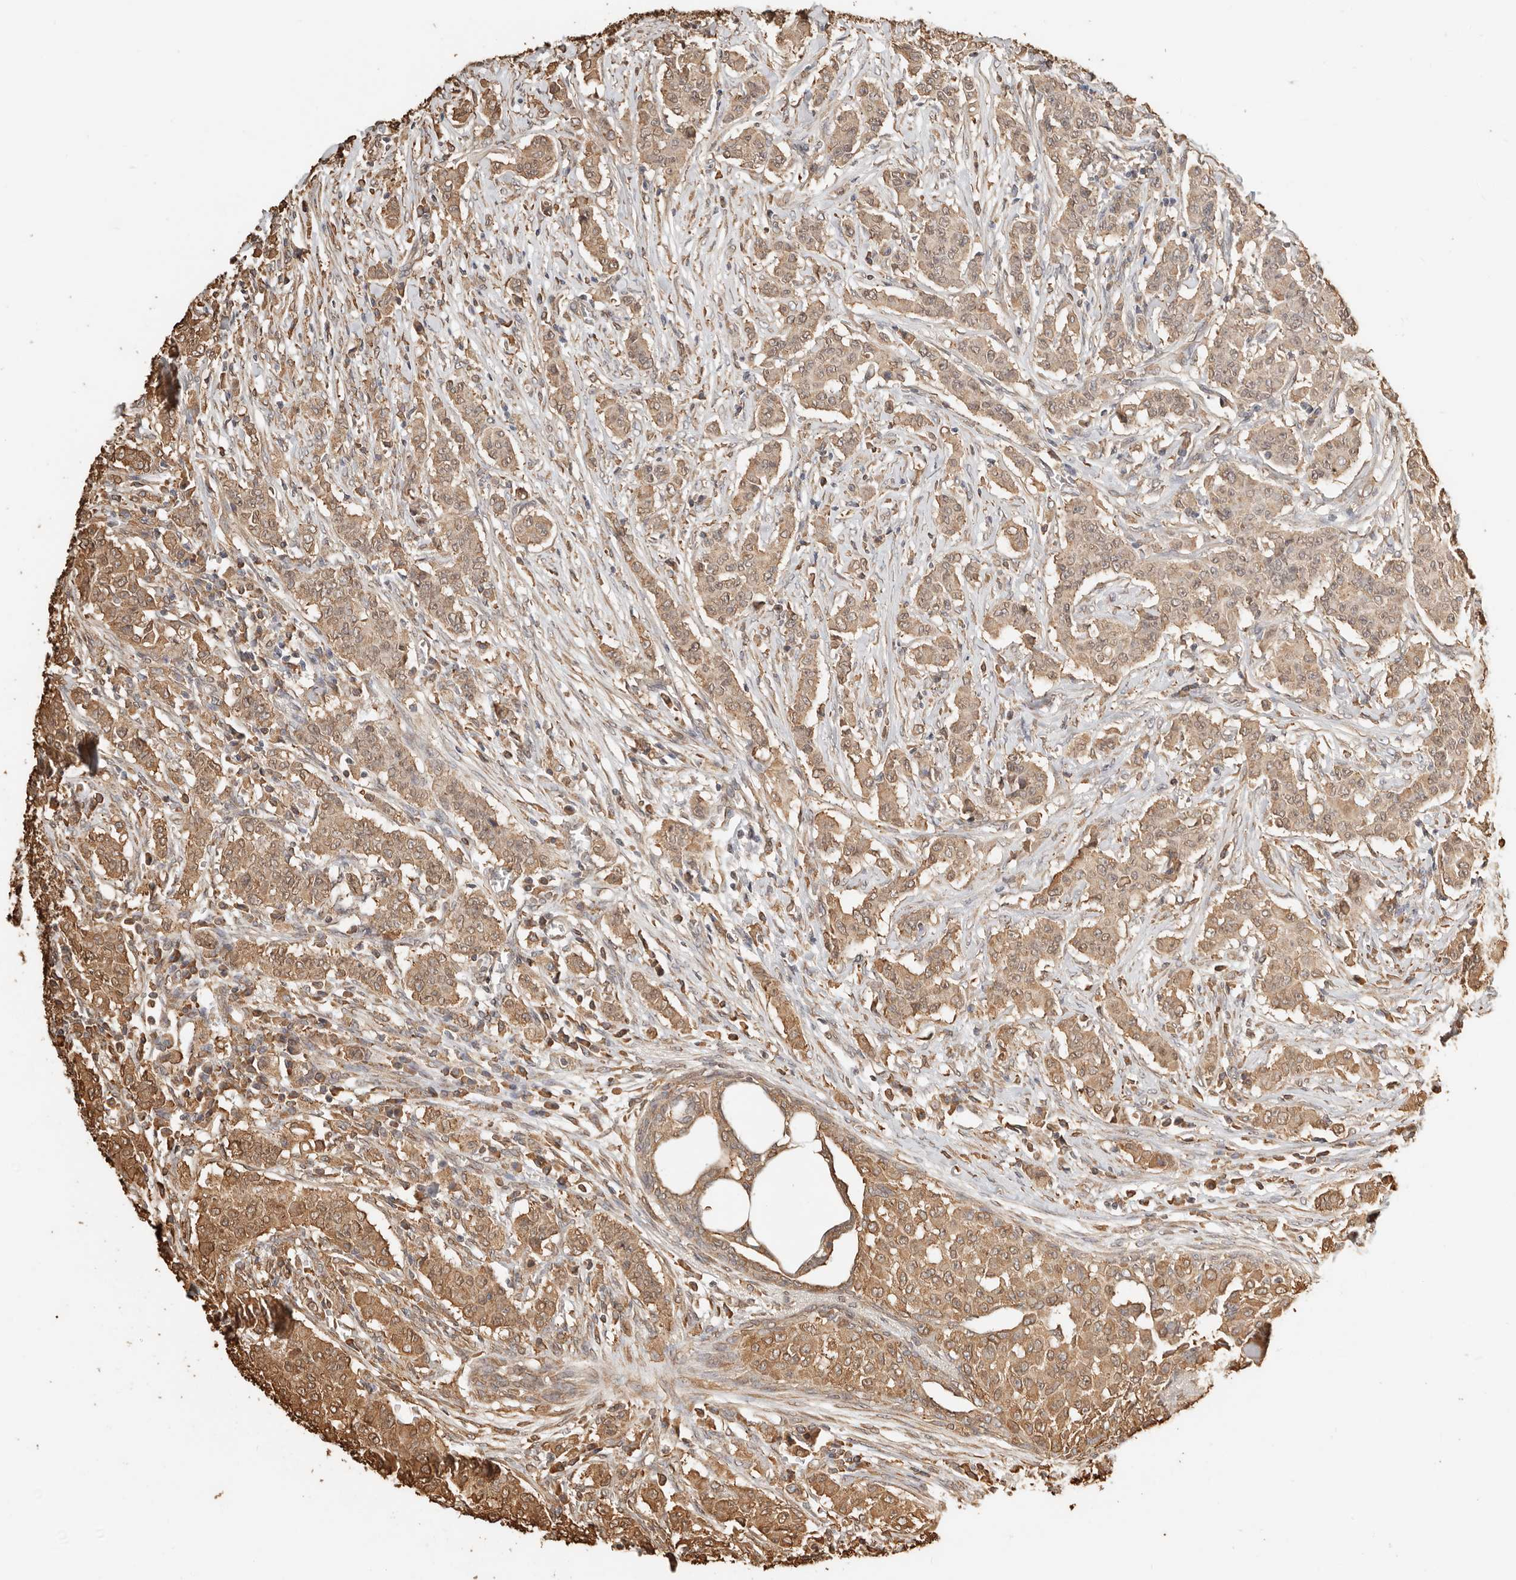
{"staining": {"intensity": "moderate", "quantity": ">75%", "location": "cytoplasmic/membranous,nuclear"}, "tissue": "breast cancer", "cell_type": "Tumor cells", "image_type": "cancer", "snomed": [{"axis": "morphology", "description": "Duct carcinoma"}, {"axis": "topography", "description": "Breast"}], "caption": "Immunohistochemistry (DAB (3,3'-diaminobenzidine)) staining of breast invasive ductal carcinoma shows moderate cytoplasmic/membranous and nuclear protein expression in approximately >75% of tumor cells.", "gene": "ARHGEF10L", "patient": {"sex": "female", "age": 40}}